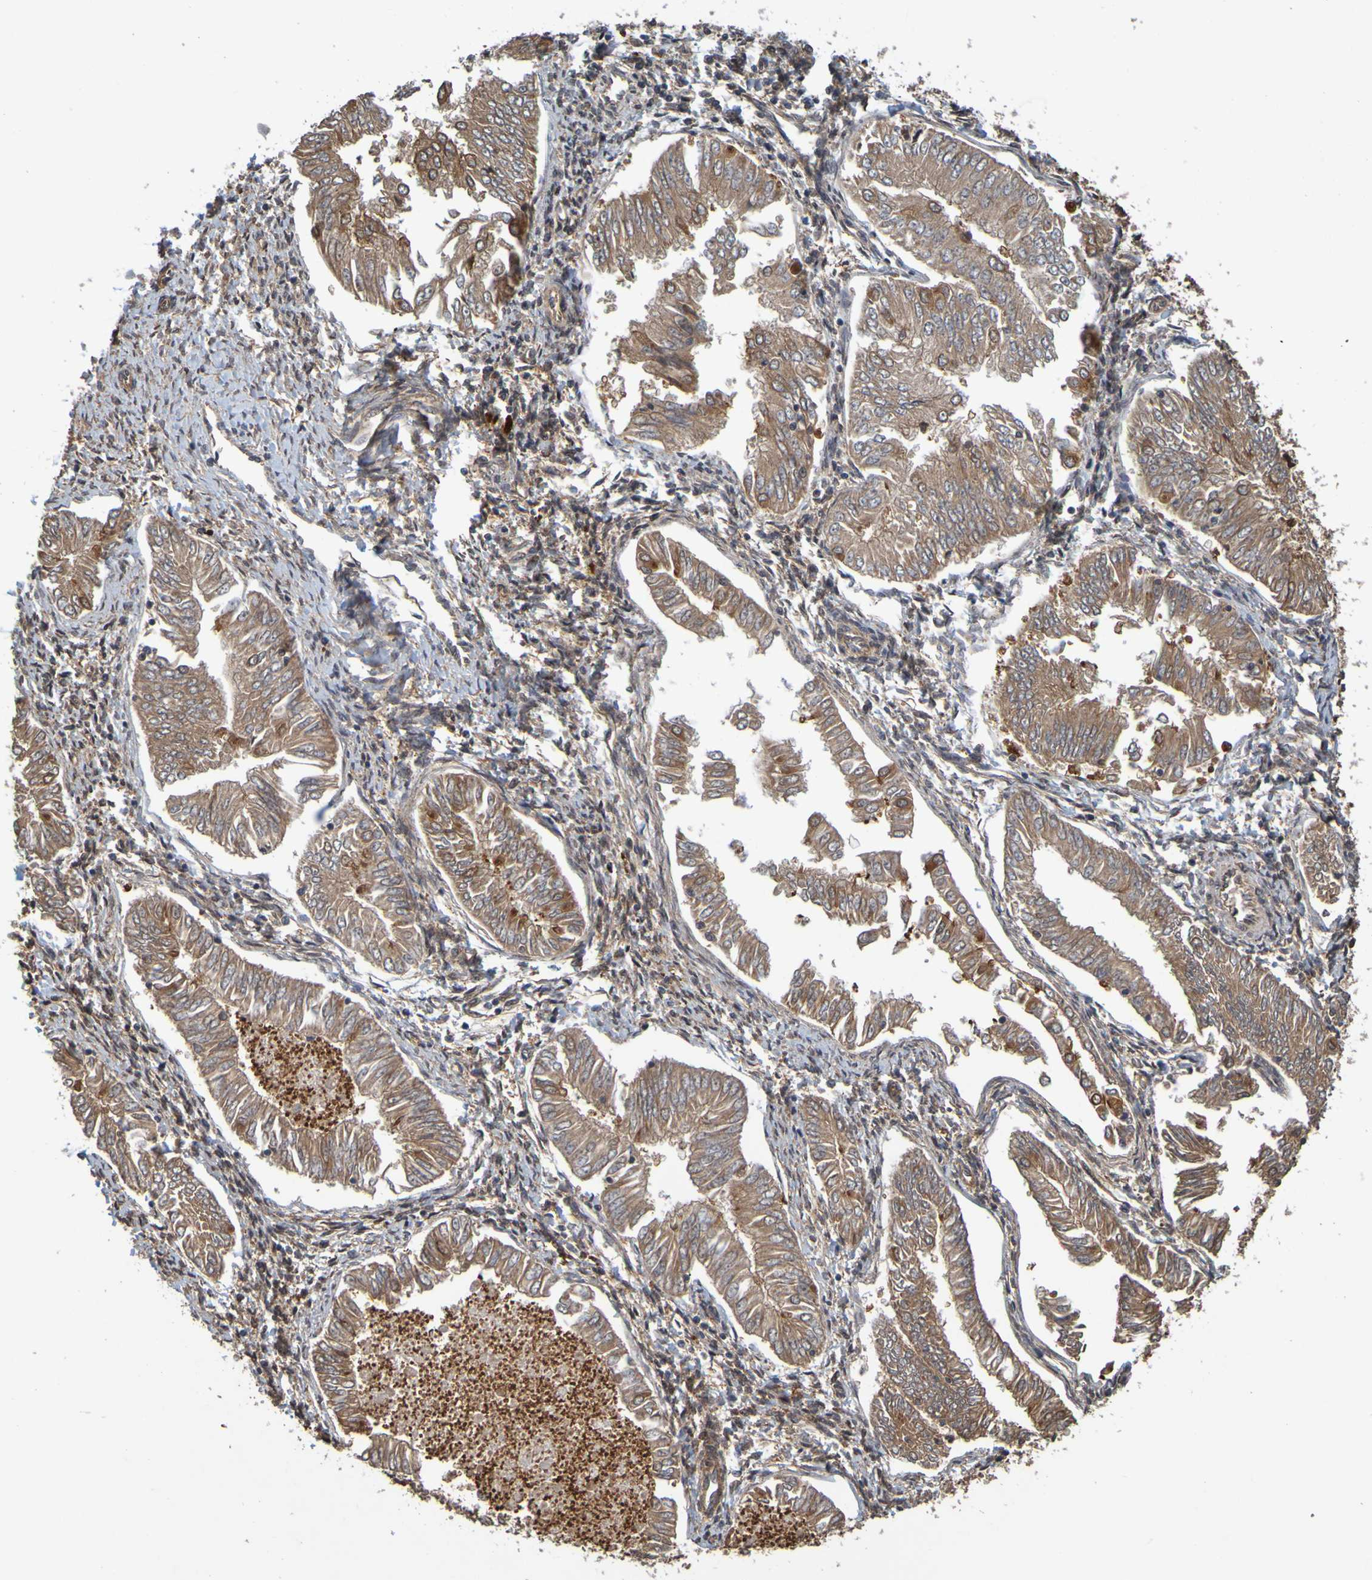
{"staining": {"intensity": "moderate", "quantity": ">75%", "location": "cytoplasmic/membranous"}, "tissue": "endometrial cancer", "cell_type": "Tumor cells", "image_type": "cancer", "snomed": [{"axis": "morphology", "description": "Adenocarcinoma, NOS"}, {"axis": "topography", "description": "Endometrium"}], "caption": "Immunohistochemical staining of adenocarcinoma (endometrial) demonstrates medium levels of moderate cytoplasmic/membranous expression in about >75% of tumor cells.", "gene": "OCRL", "patient": {"sex": "female", "age": 53}}